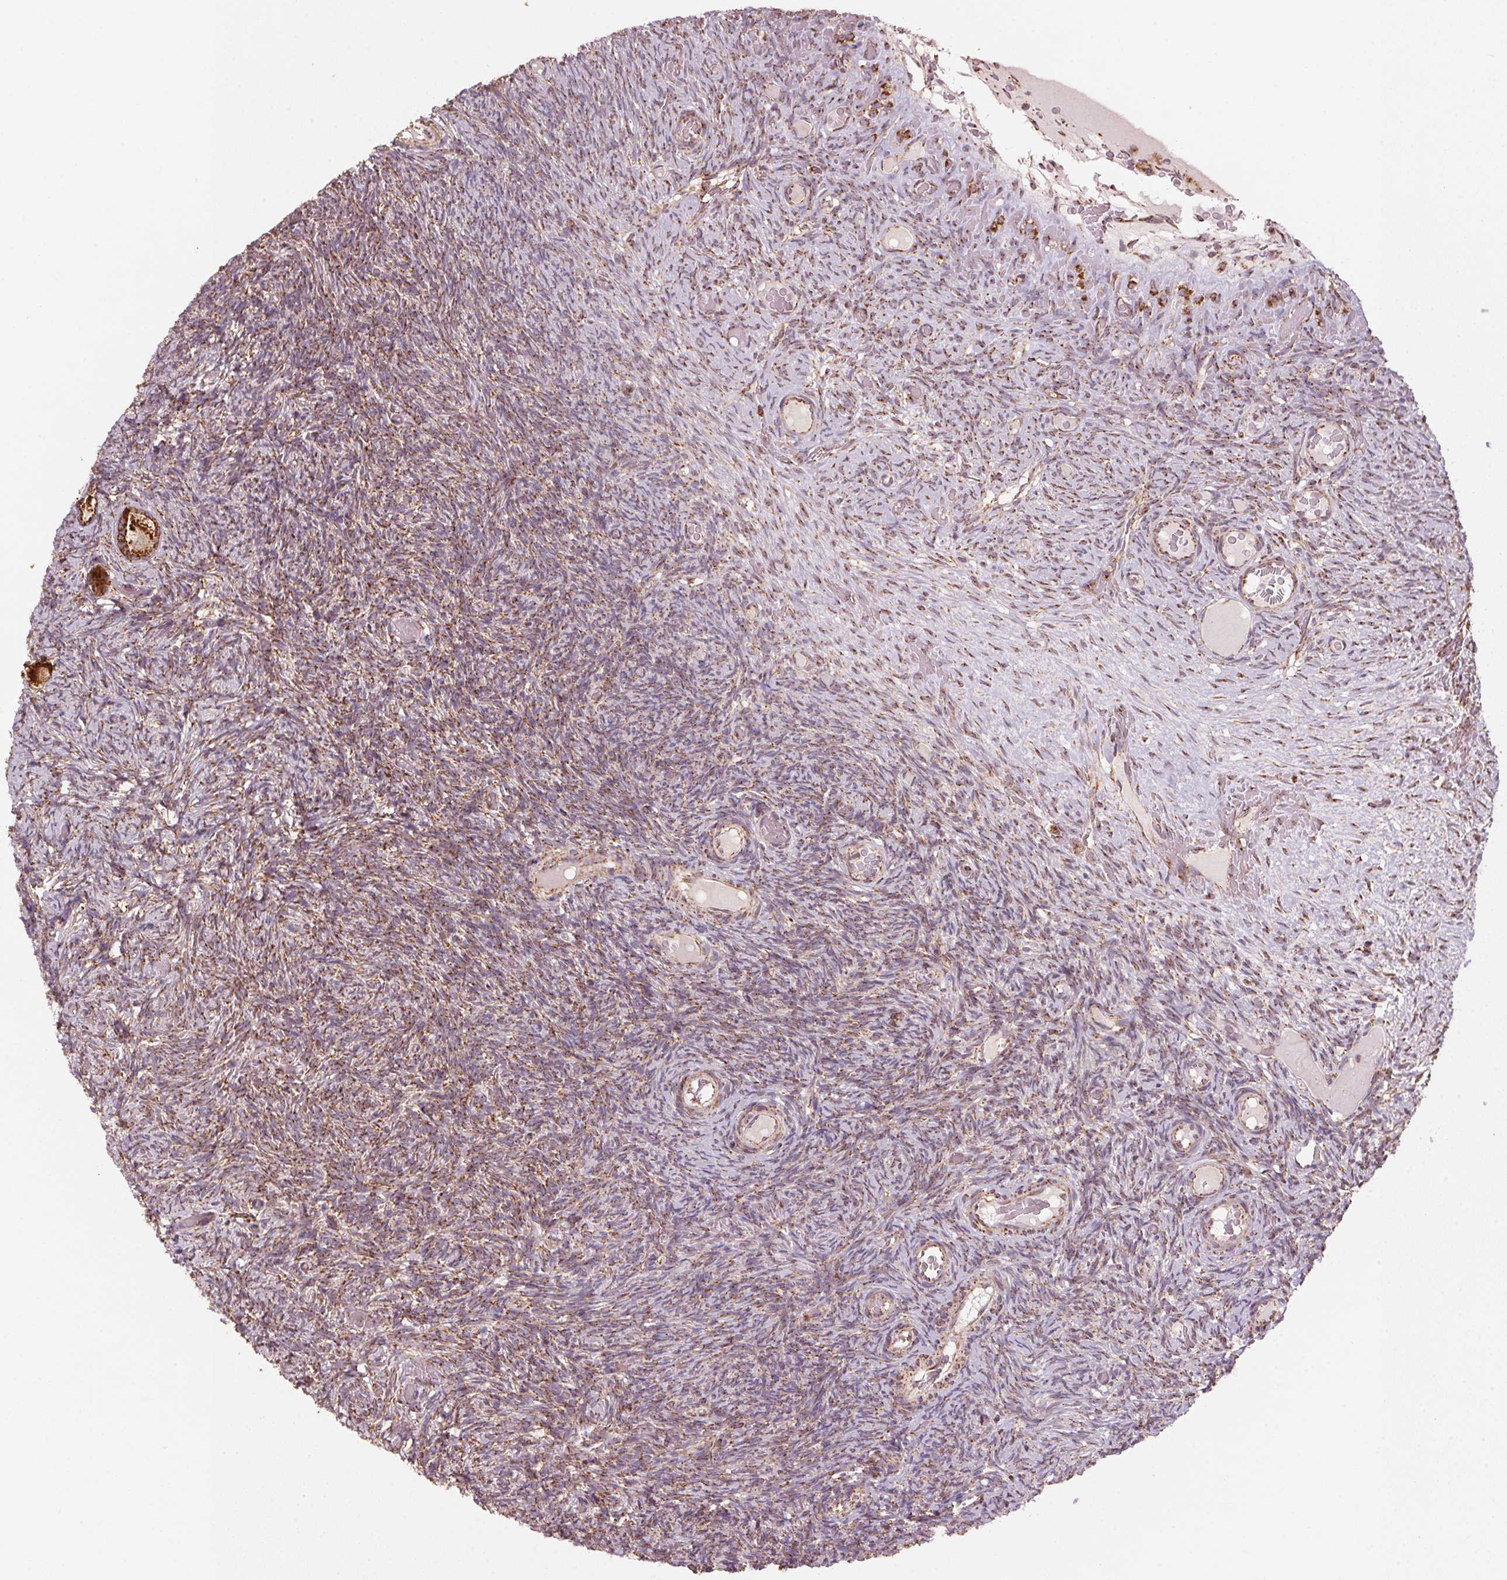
{"staining": {"intensity": "strong", "quantity": ">75%", "location": "cytoplasmic/membranous"}, "tissue": "ovary", "cell_type": "Follicle cells", "image_type": "normal", "snomed": [{"axis": "morphology", "description": "Normal tissue, NOS"}, {"axis": "topography", "description": "Ovary"}], "caption": "Strong cytoplasmic/membranous protein positivity is identified in about >75% of follicle cells in ovary.", "gene": "TOMM70", "patient": {"sex": "female", "age": 34}}